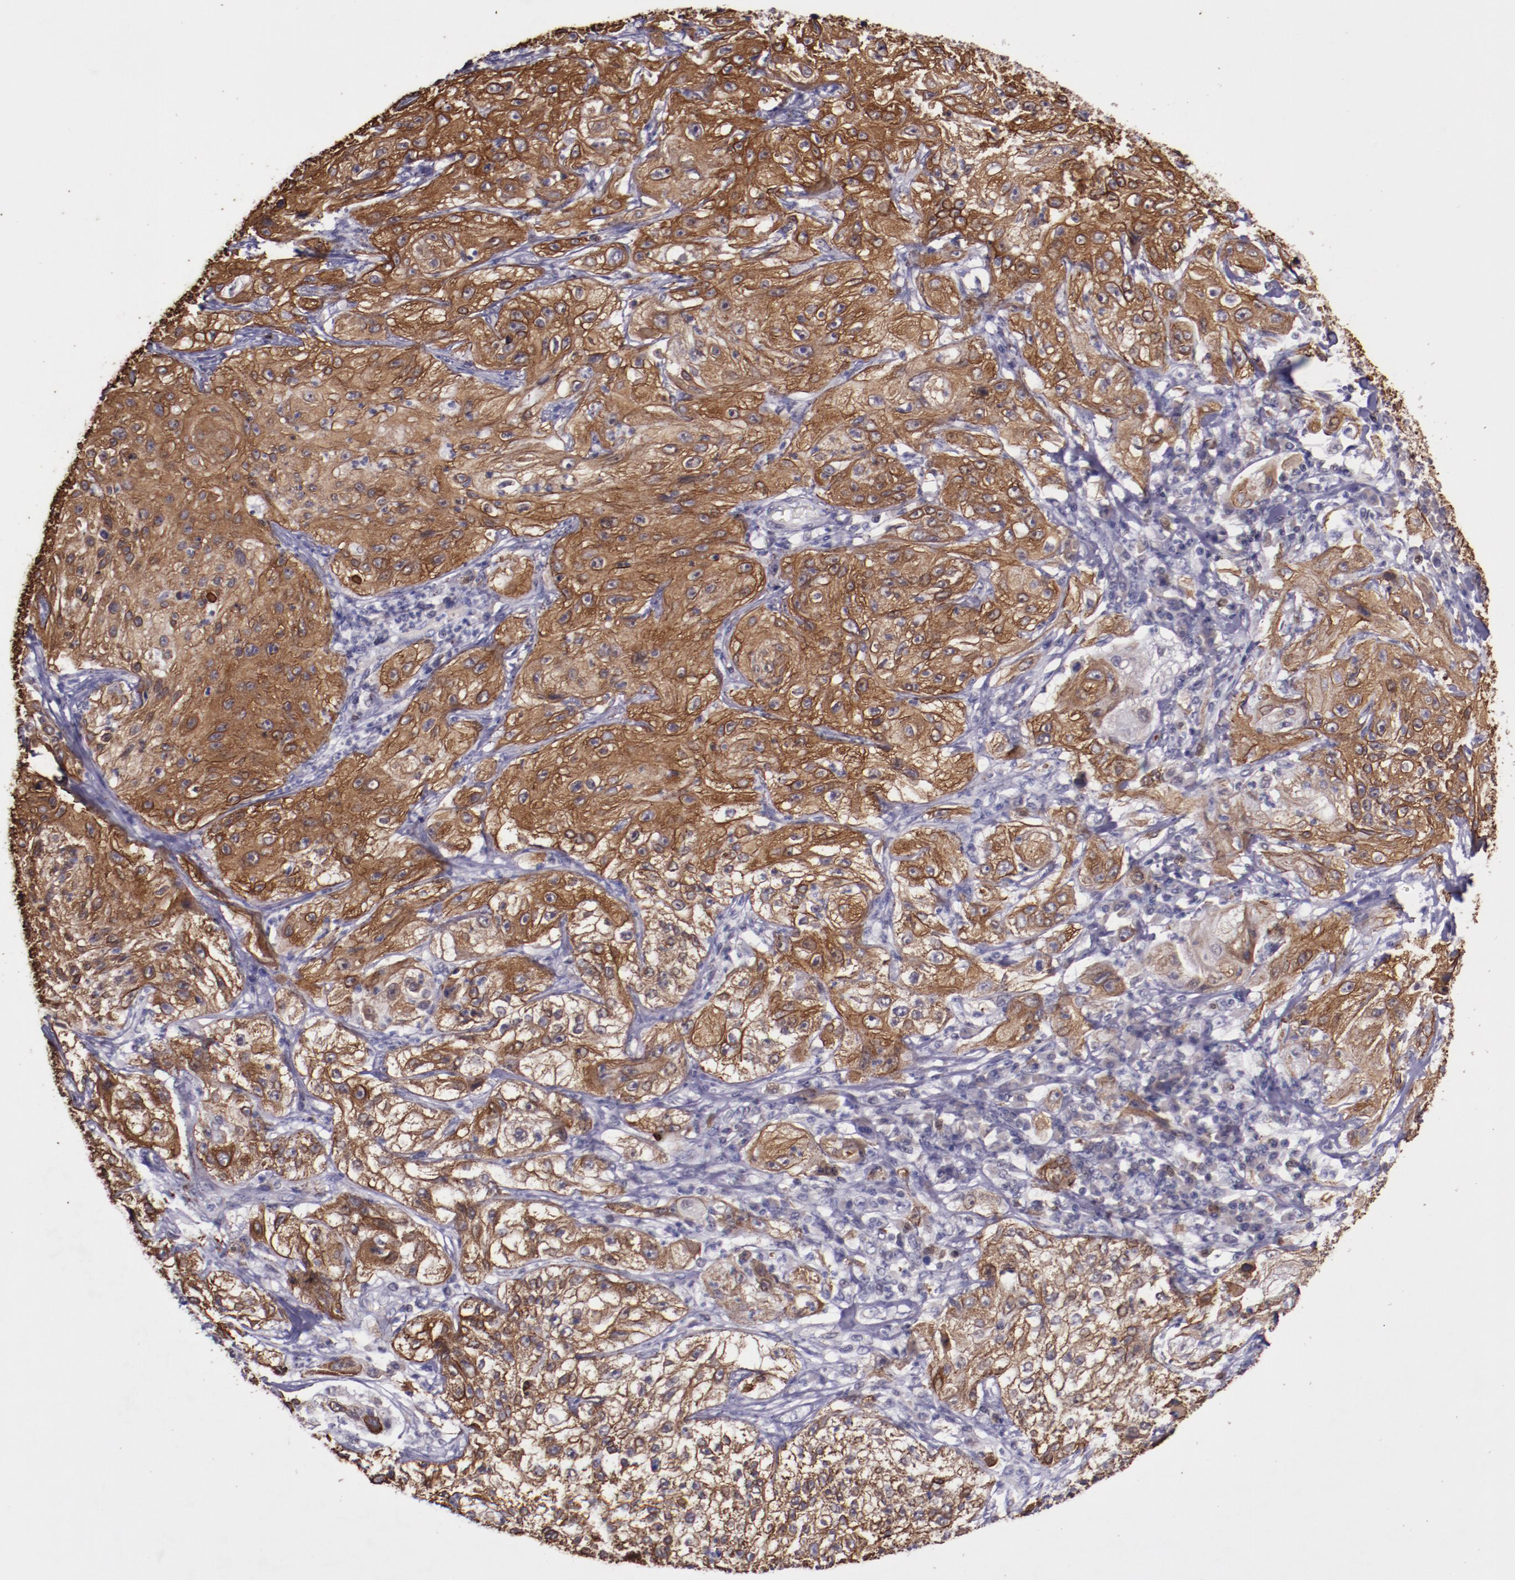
{"staining": {"intensity": "moderate", "quantity": ">75%", "location": "cytoplasmic/membranous"}, "tissue": "lung cancer", "cell_type": "Tumor cells", "image_type": "cancer", "snomed": [{"axis": "morphology", "description": "Inflammation, NOS"}, {"axis": "morphology", "description": "Squamous cell carcinoma, NOS"}, {"axis": "topography", "description": "Lymph node"}, {"axis": "topography", "description": "Soft tissue"}, {"axis": "topography", "description": "Lung"}], "caption": "Brown immunohistochemical staining in human lung cancer (squamous cell carcinoma) displays moderate cytoplasmic/membranous positivity in about >75% of tumor cells.", "gene": "ELF1", "patient": {"sex": "male", "age": 66}}